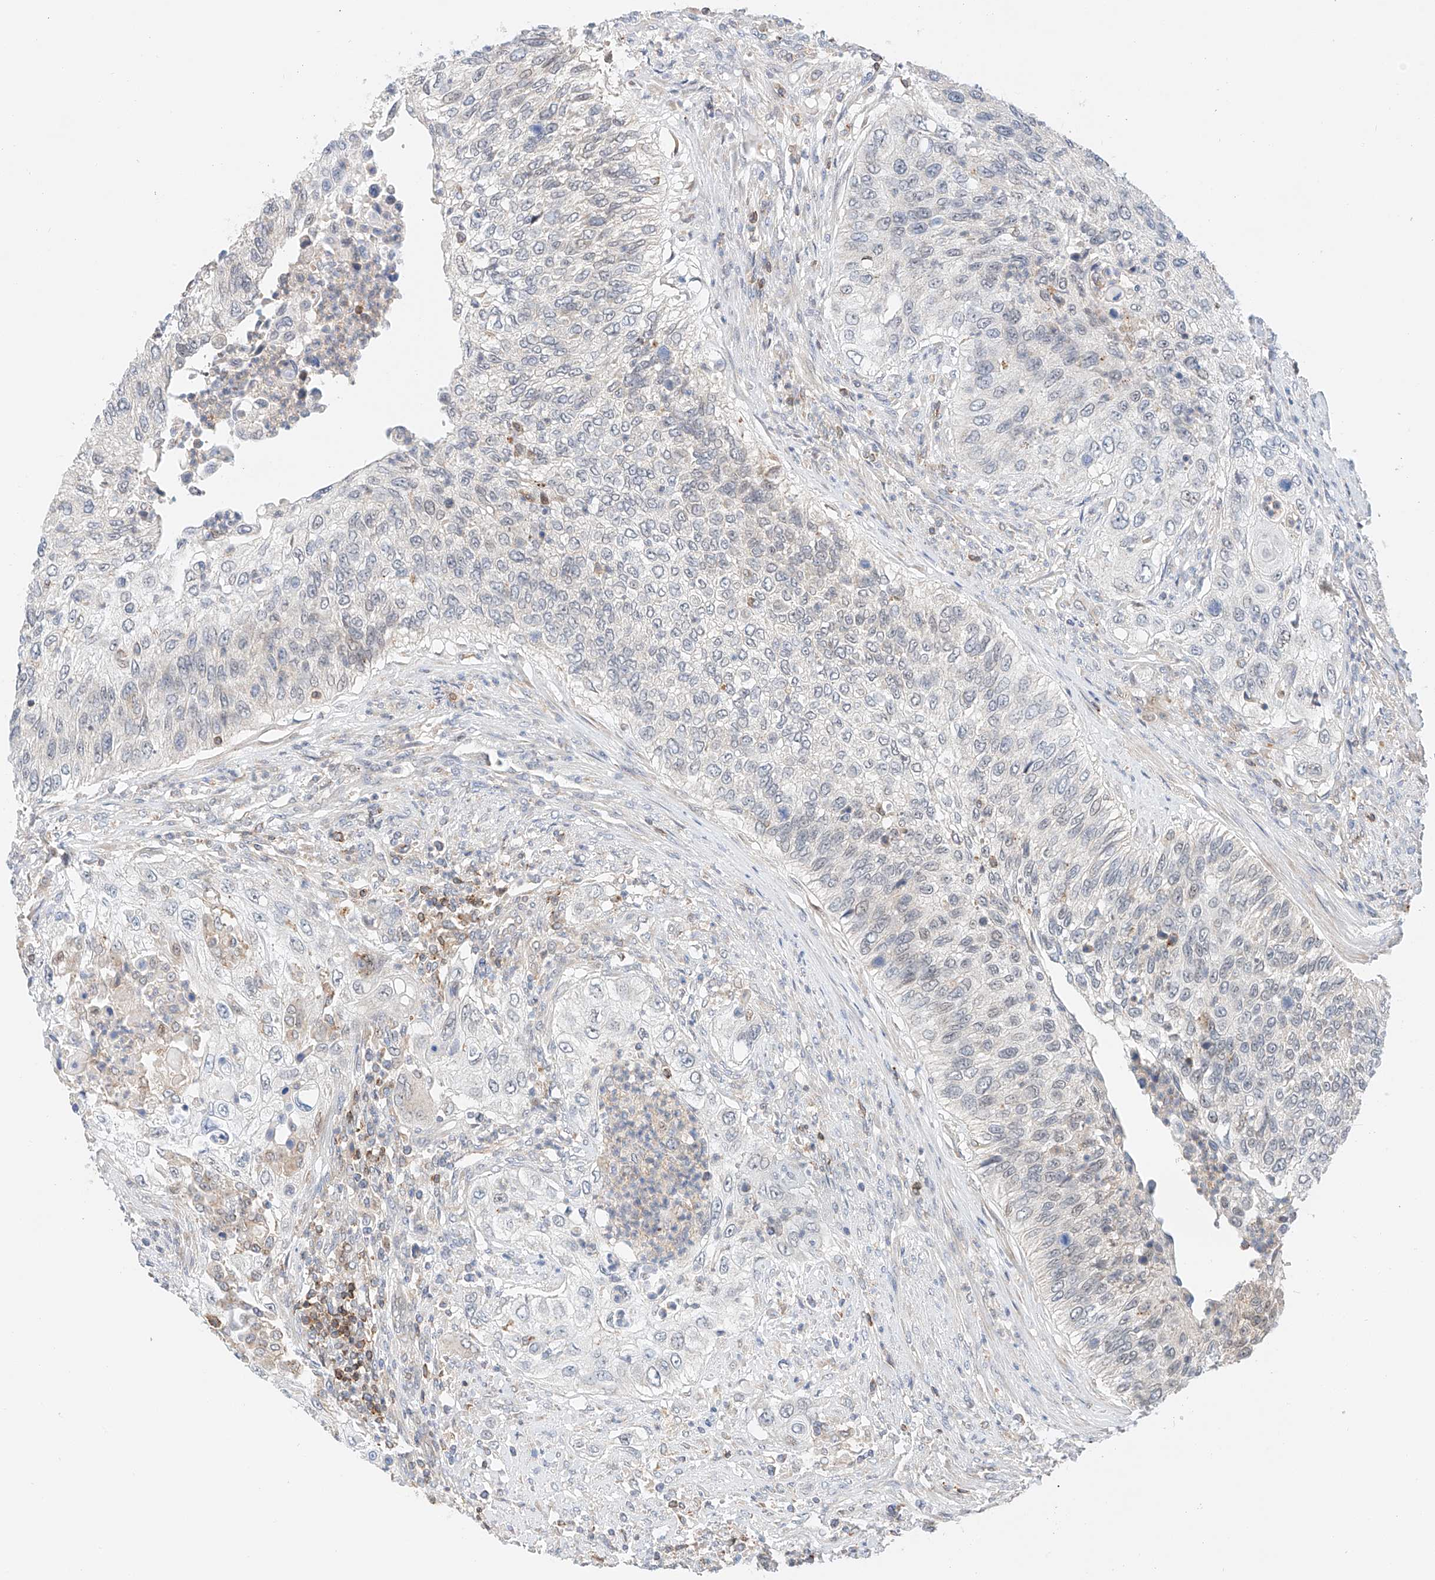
{"staining": {"intensity": "negative", "quantity": "none", "location": "none"}, "tissue": "urothelial cancer", "cell_type": "Tumor cells", "image_type": "cancer", "snomed": [{"axis": "morphology", "description": "Urothelial carcinoma, High grade"}, {"axis": "topography", "description": "Urinary bladder"}], "caption": "Urothelial cancer was stained to show a protein in brown. There is no significant expression in tumor cells.", "gene": "MFN2", "patient": {"sex": "female", "age": 60}}